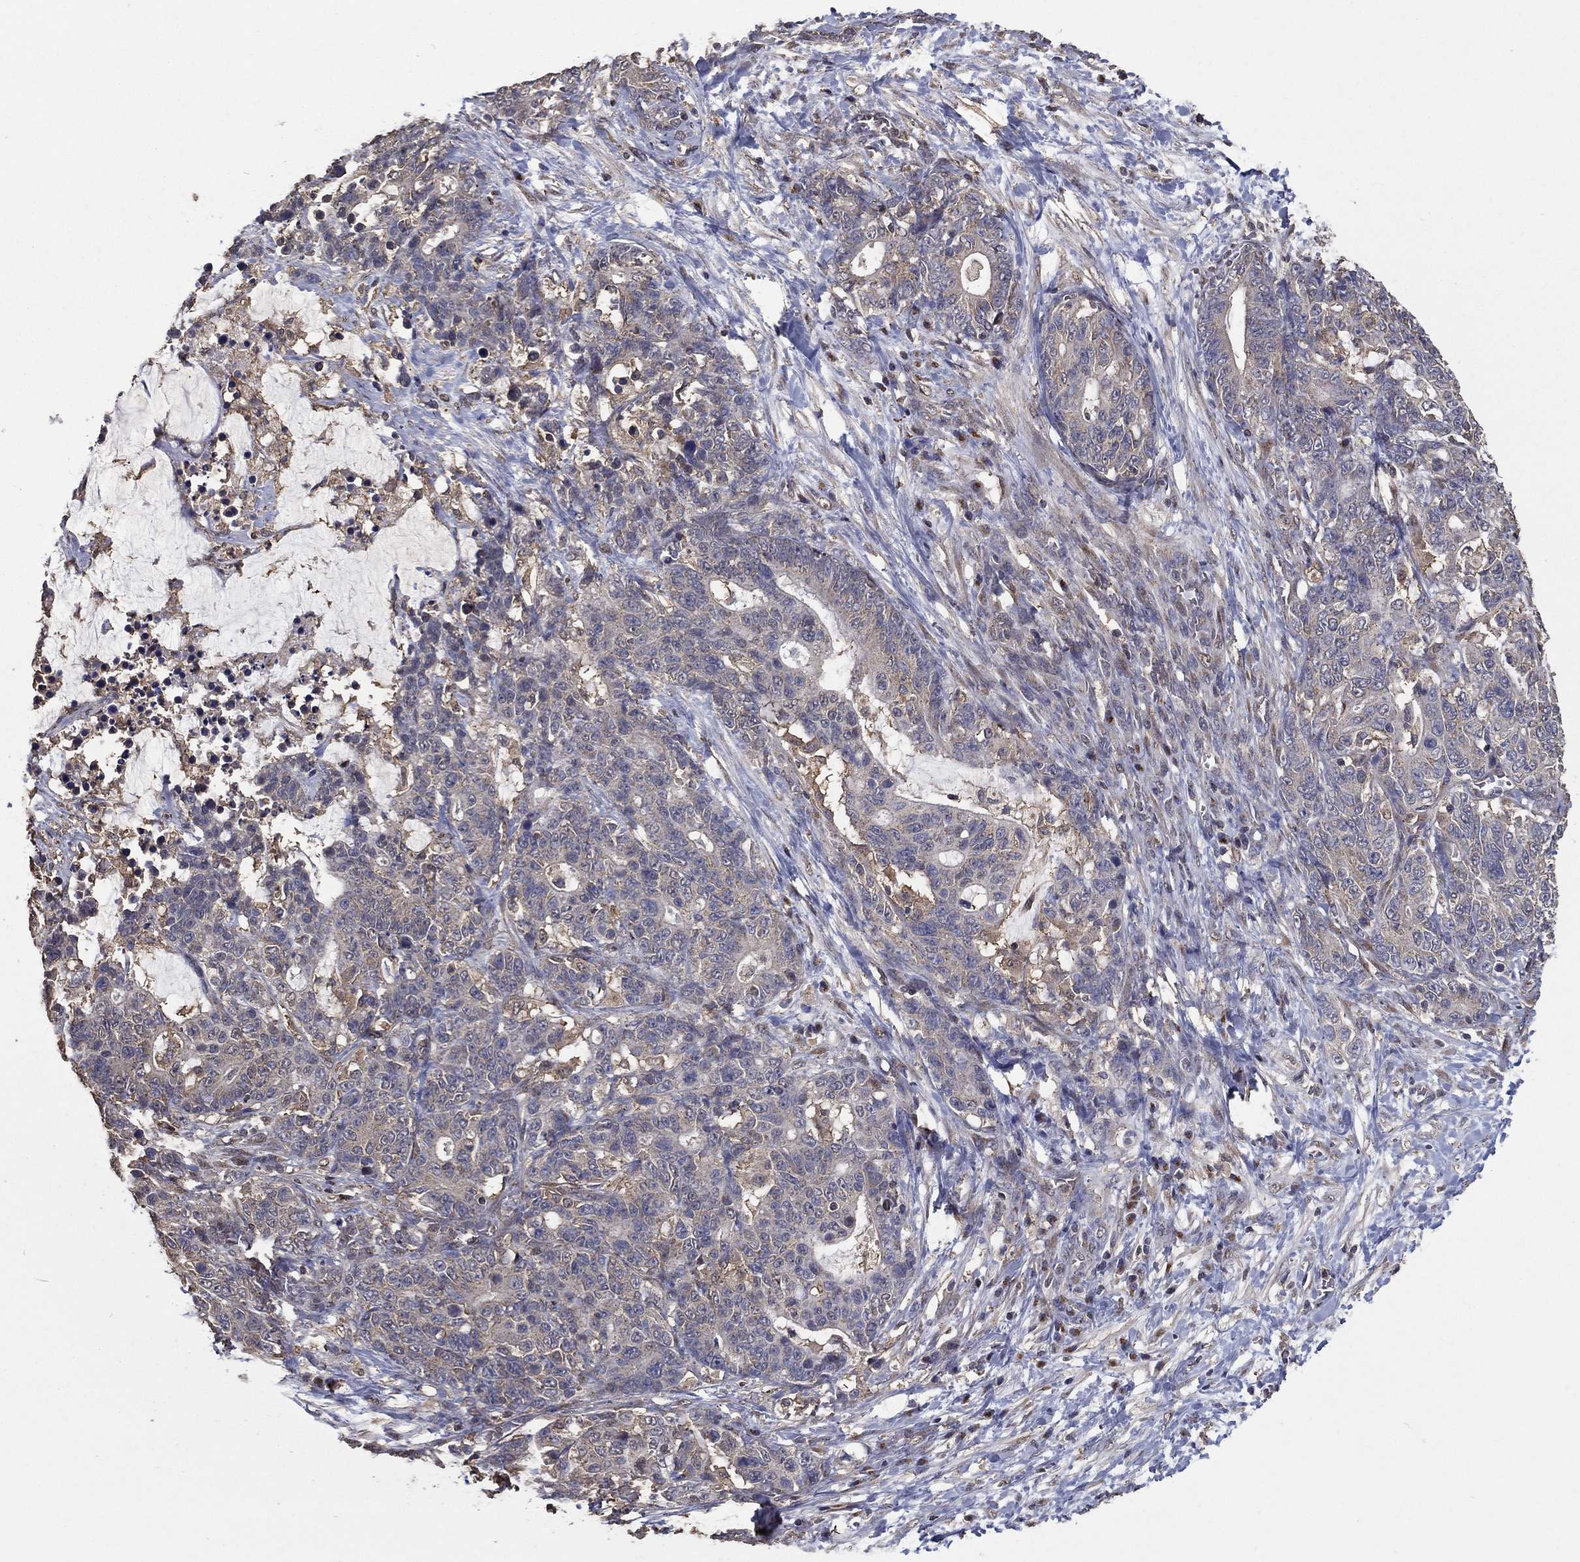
{"staining": {"intensity": "negative", "quantity": "none", "location": "none"}, "tissue": "stomach cancer", "cell_type": "Tumor cells", "image_type": "cancer", "snomed": [{"axis": "morphology", "description": "Normal tissue, NOS"}, {"axis": "morphology", "description": "Adenocarcinoma, NOS"}, {"axis": "topography", "description": "Stomach"}], "caption": "Tumor cells are negative for brown protein staining in stomach cancer (adenocarcinoma).", "gene": "GPR183", "patient": {"sex": "female", "age": 64}}